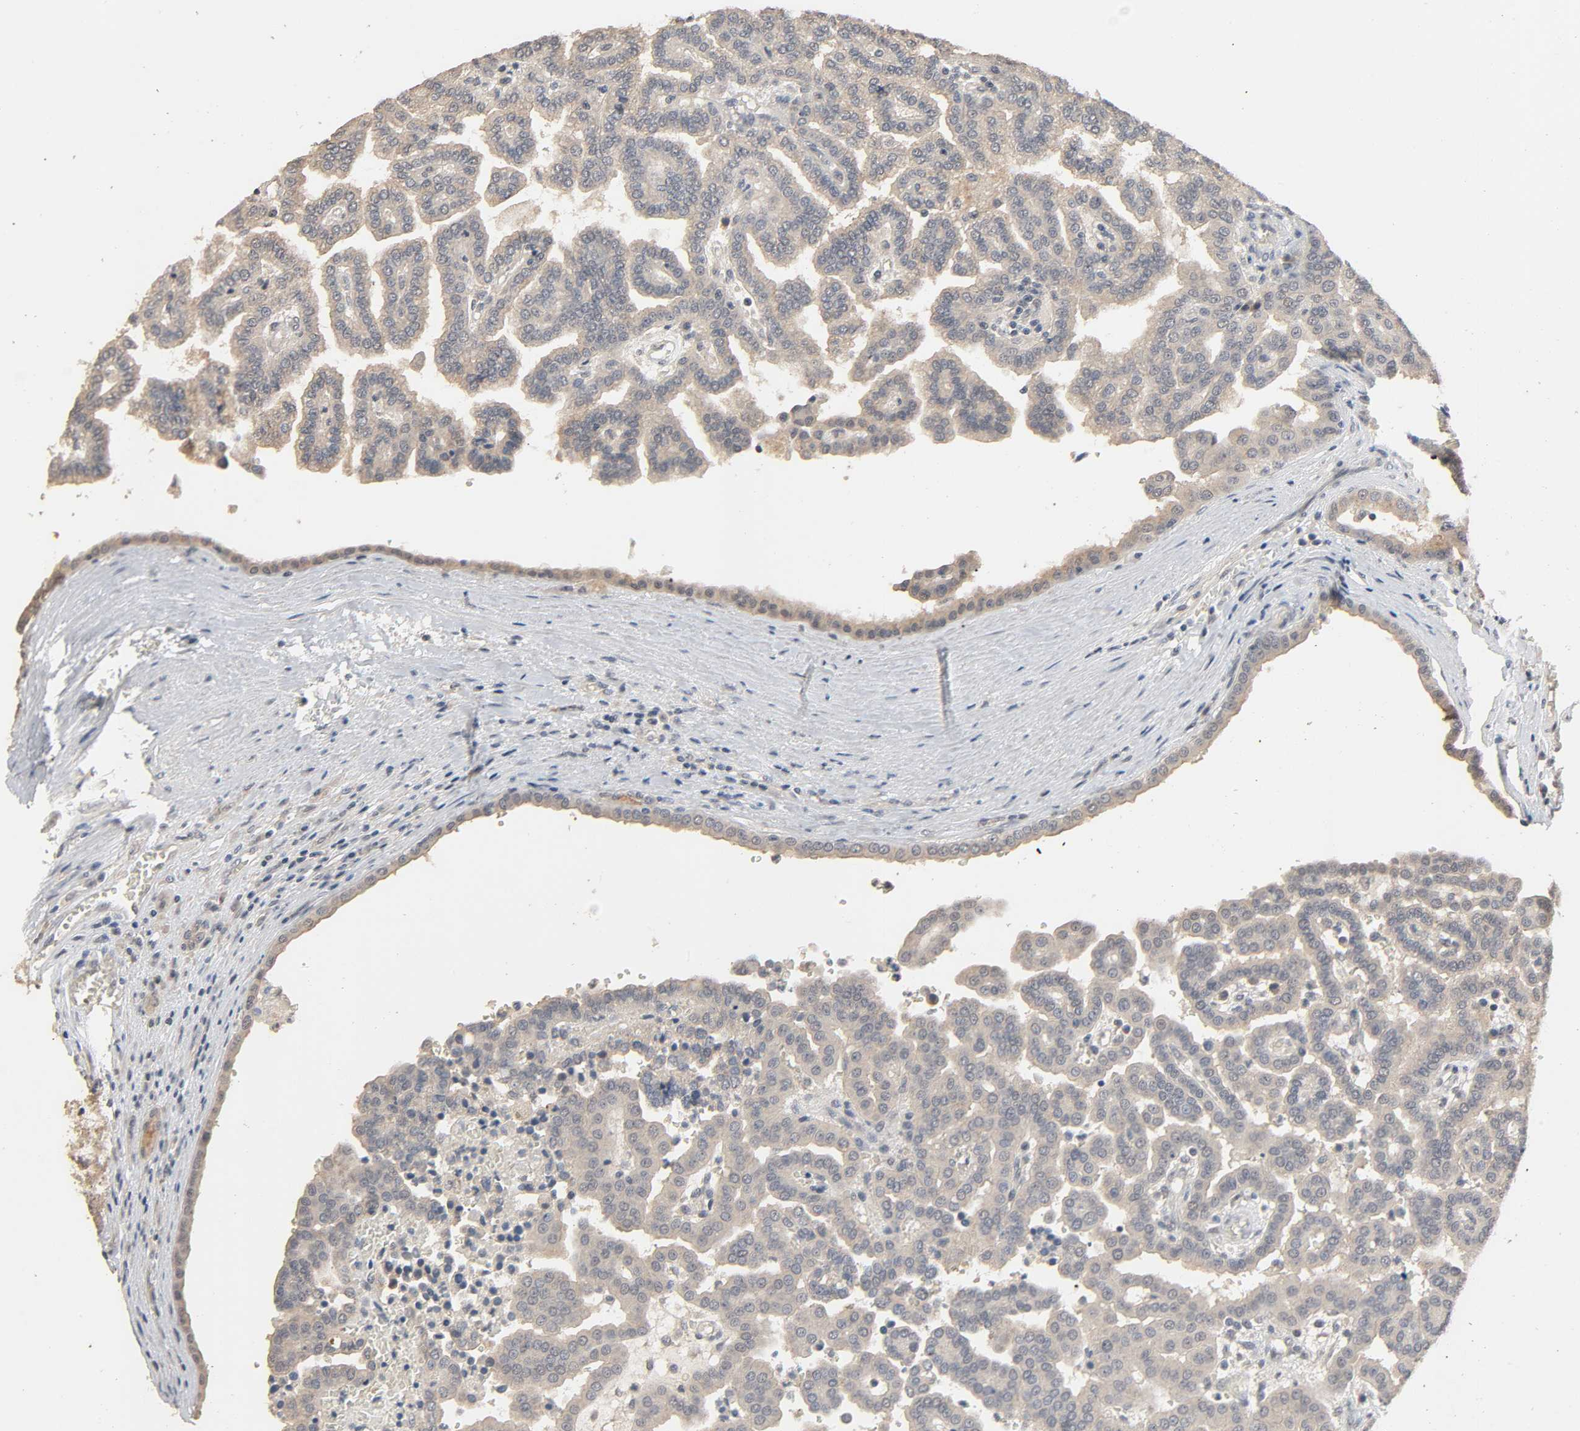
{"staining": {"intensity": "negative", "quantity": "none", "location": "none"}, "tissue": "renal cancer", "cell_type": "Tumor cells", "image_type": "cancer", "snomed": [{"axis": "morphology", "description": "Adenocarcinoma, NOS"}, {"axis": "topography", "description": "Kidney"}], "caption": "DAB (3,3'-diaminobenzidine) immunohistochemical staining of renal cancer (adenocarcinoma) shows no significant expression in tumor cells.", "gene": "MAGEA8", "patient": {"sex": "male", "age": 61}}